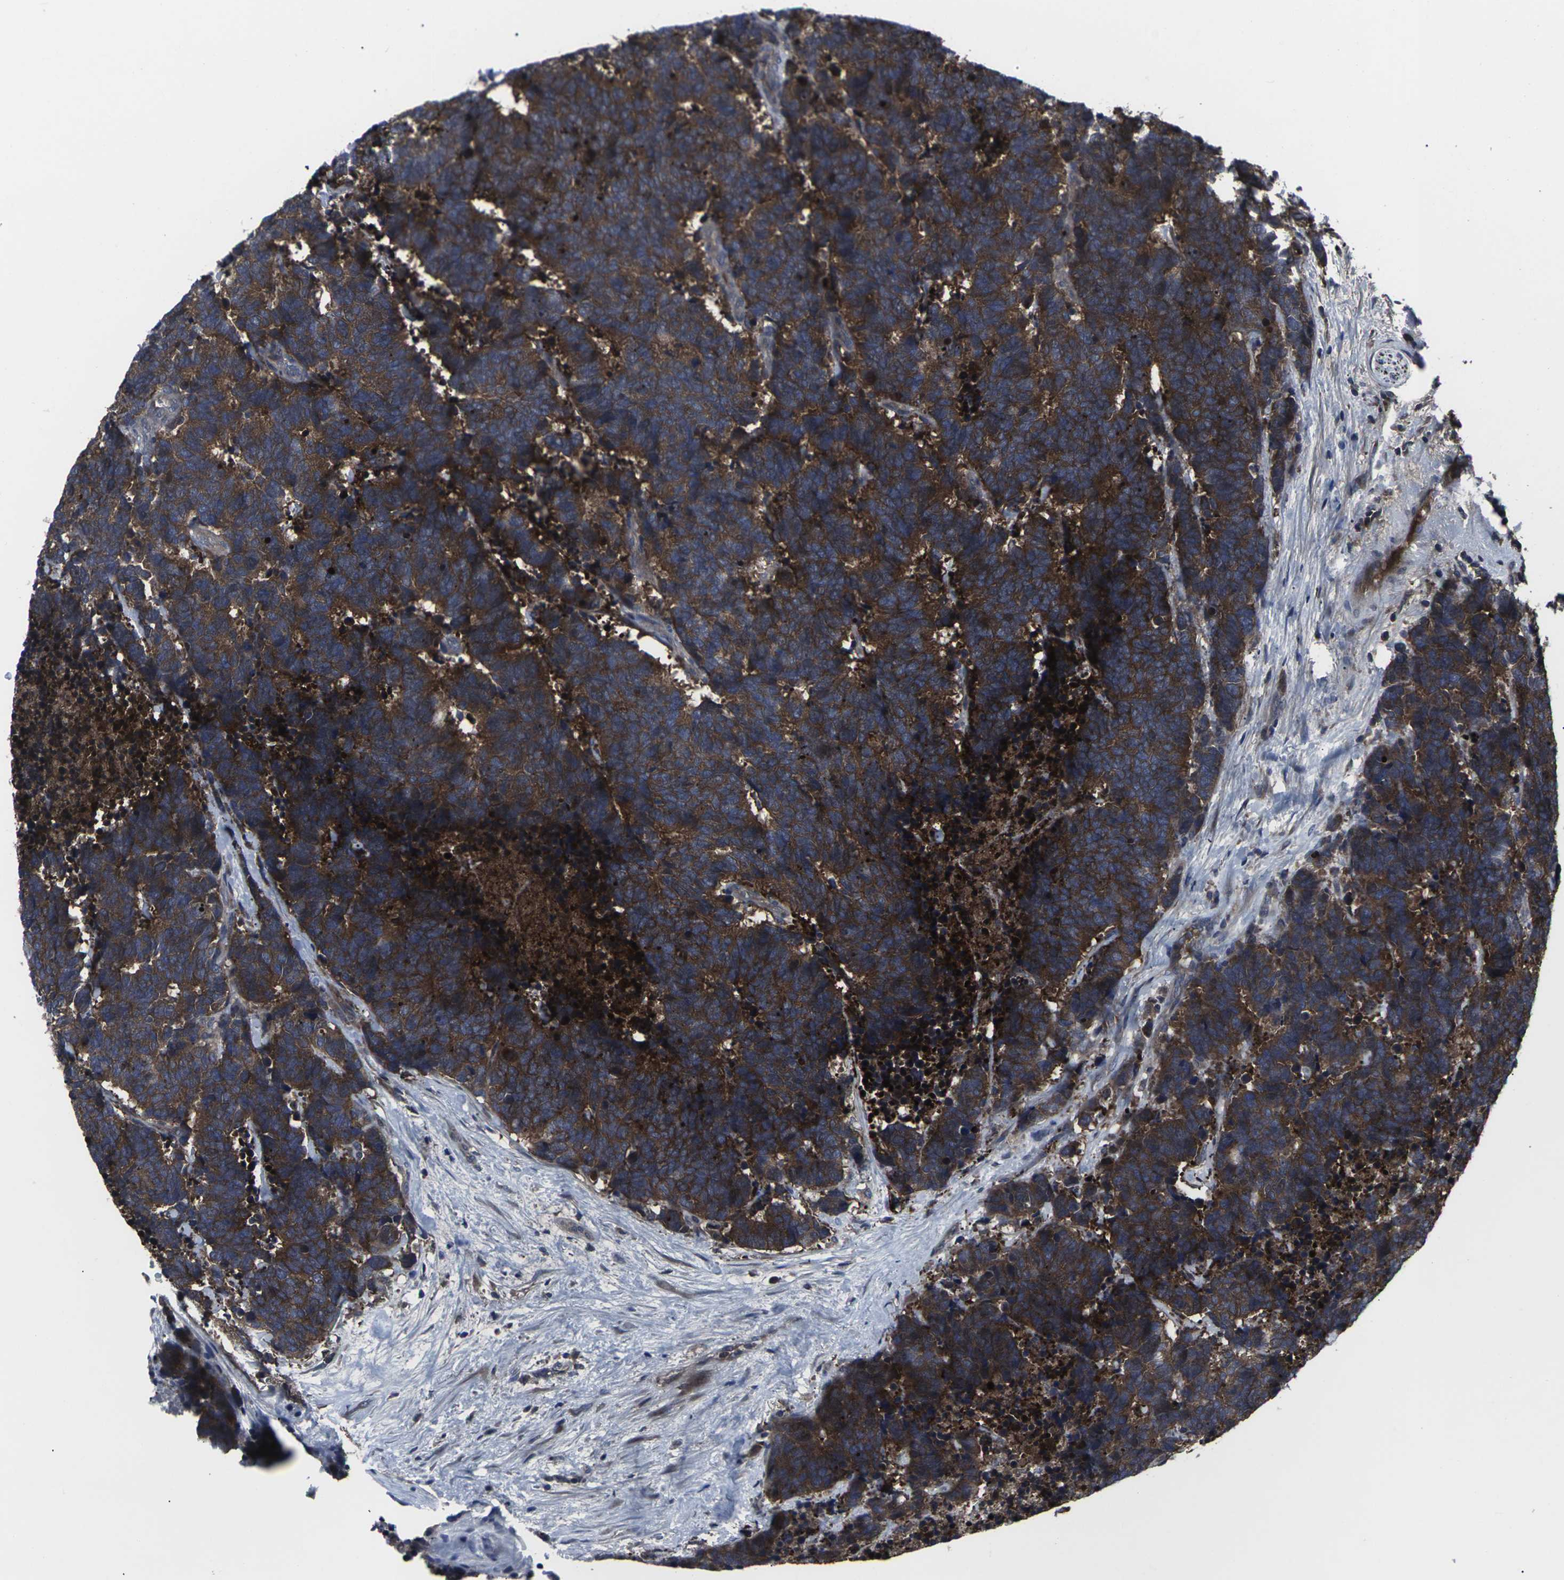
{"staining": {"intensity": "strong", "quantity": ">75%", "location": "cytoplasmic/membranous"}, "tissue": "carcinoid", "cell_type": "Tumor cells", "image_type": "cancer", "snomed": [{"axis": "morphology", "description": "Carcinoma, NOS"}, {"axis": "morphology", "description": "Carcinoid, malignant, NOS"}, {"axis": "topography", "description": "Urinary bladder"}], "caption": "A brown stain labels strong cytoplasmic/membranous expression of a protein in carcinoma tumor cells.", "gene": "HPRT1", "patient": {"sex": "male", "age": 57}}